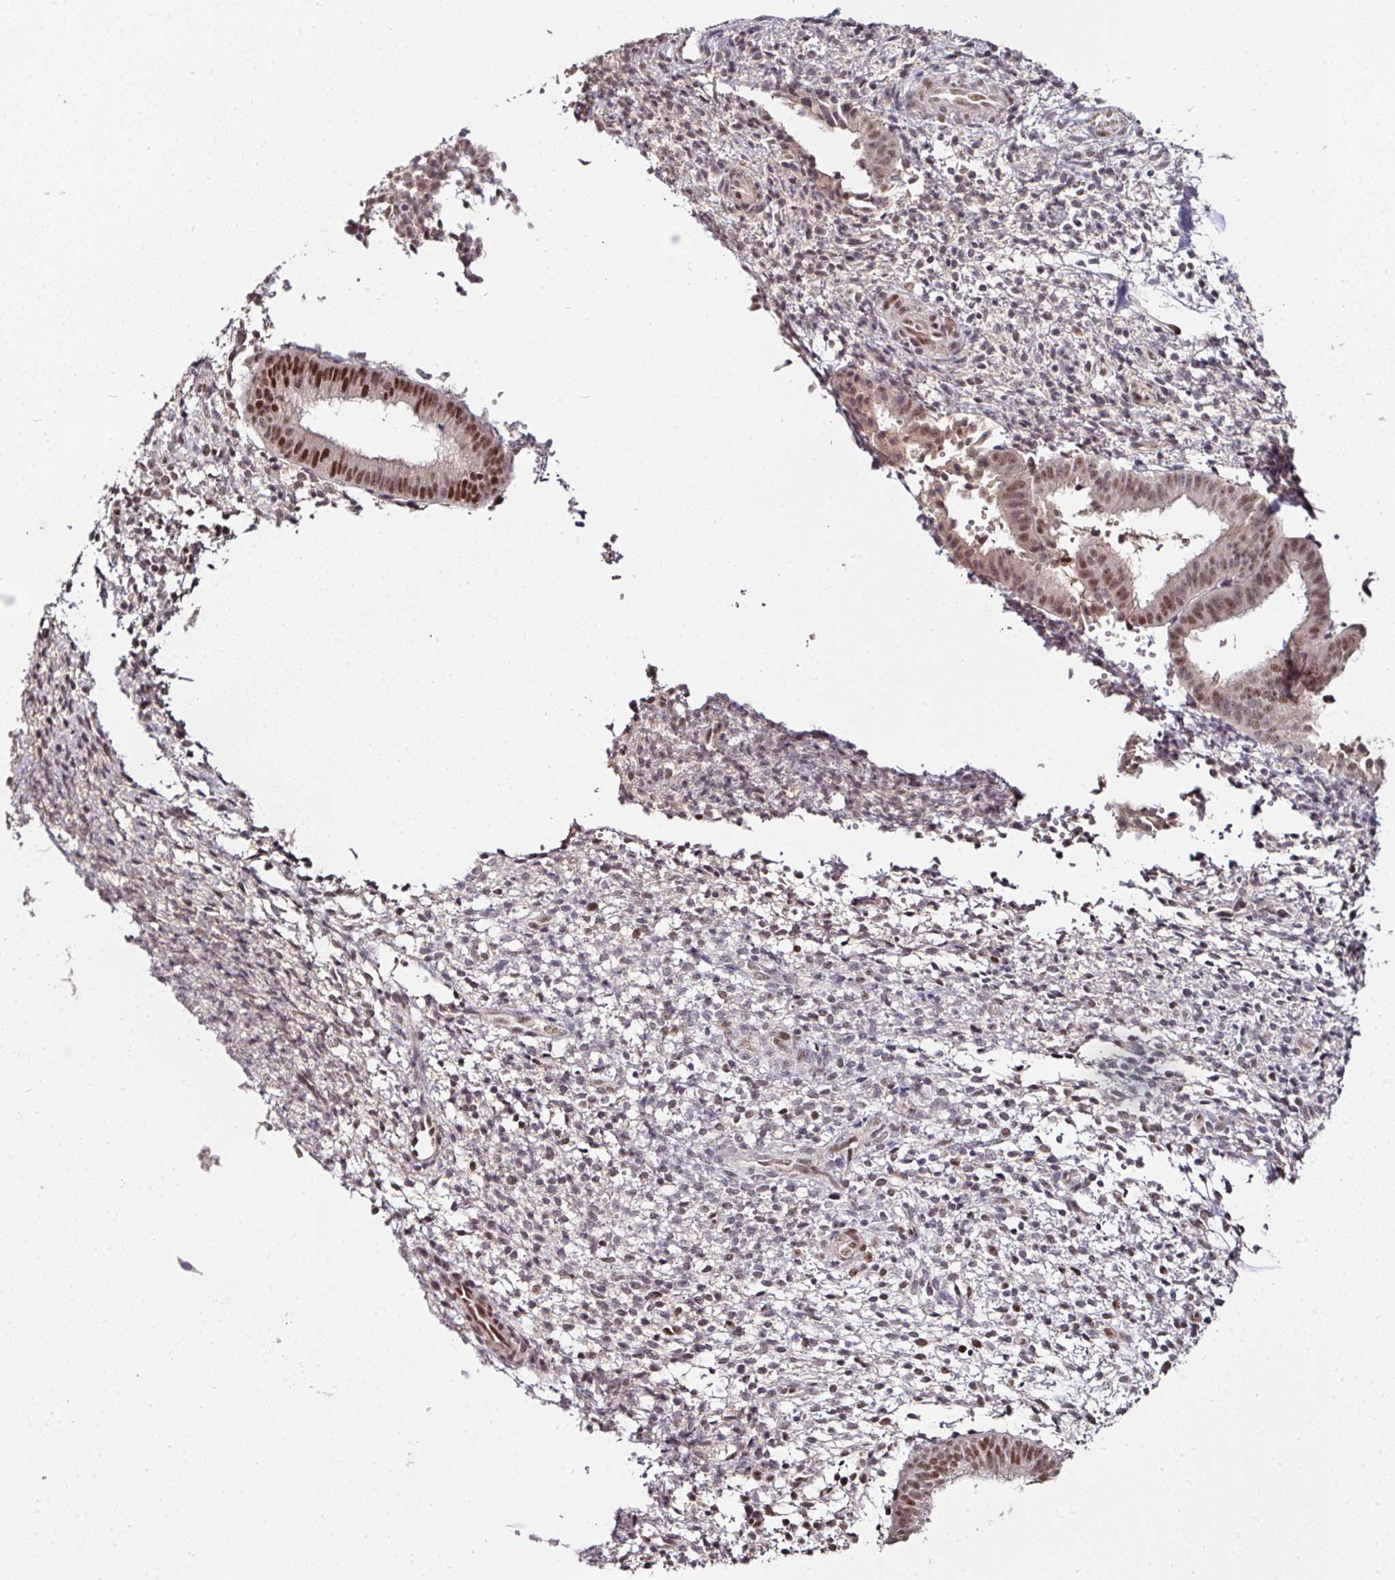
{"staining": {"intensity": "weak", "quantity": "25%-75%", "location": "nuclear"}, "tissue": "endometrium", "cell_type": "Cells in endometrial stroma", "image_type": "normal", "snomed": [{"axis": "morphology", "description": "Normal tissue, NOS"}, {"axis": "topography", "description": "Endometrium"}], "caption": "This photomicrograph displays IHC staining of normal human endometrium, with low weak nuclear positivity in about 25%-75% of cells in endometrial stroma.", "gene": "KLF16", "patient": {"sex": "female", "age": 49}}